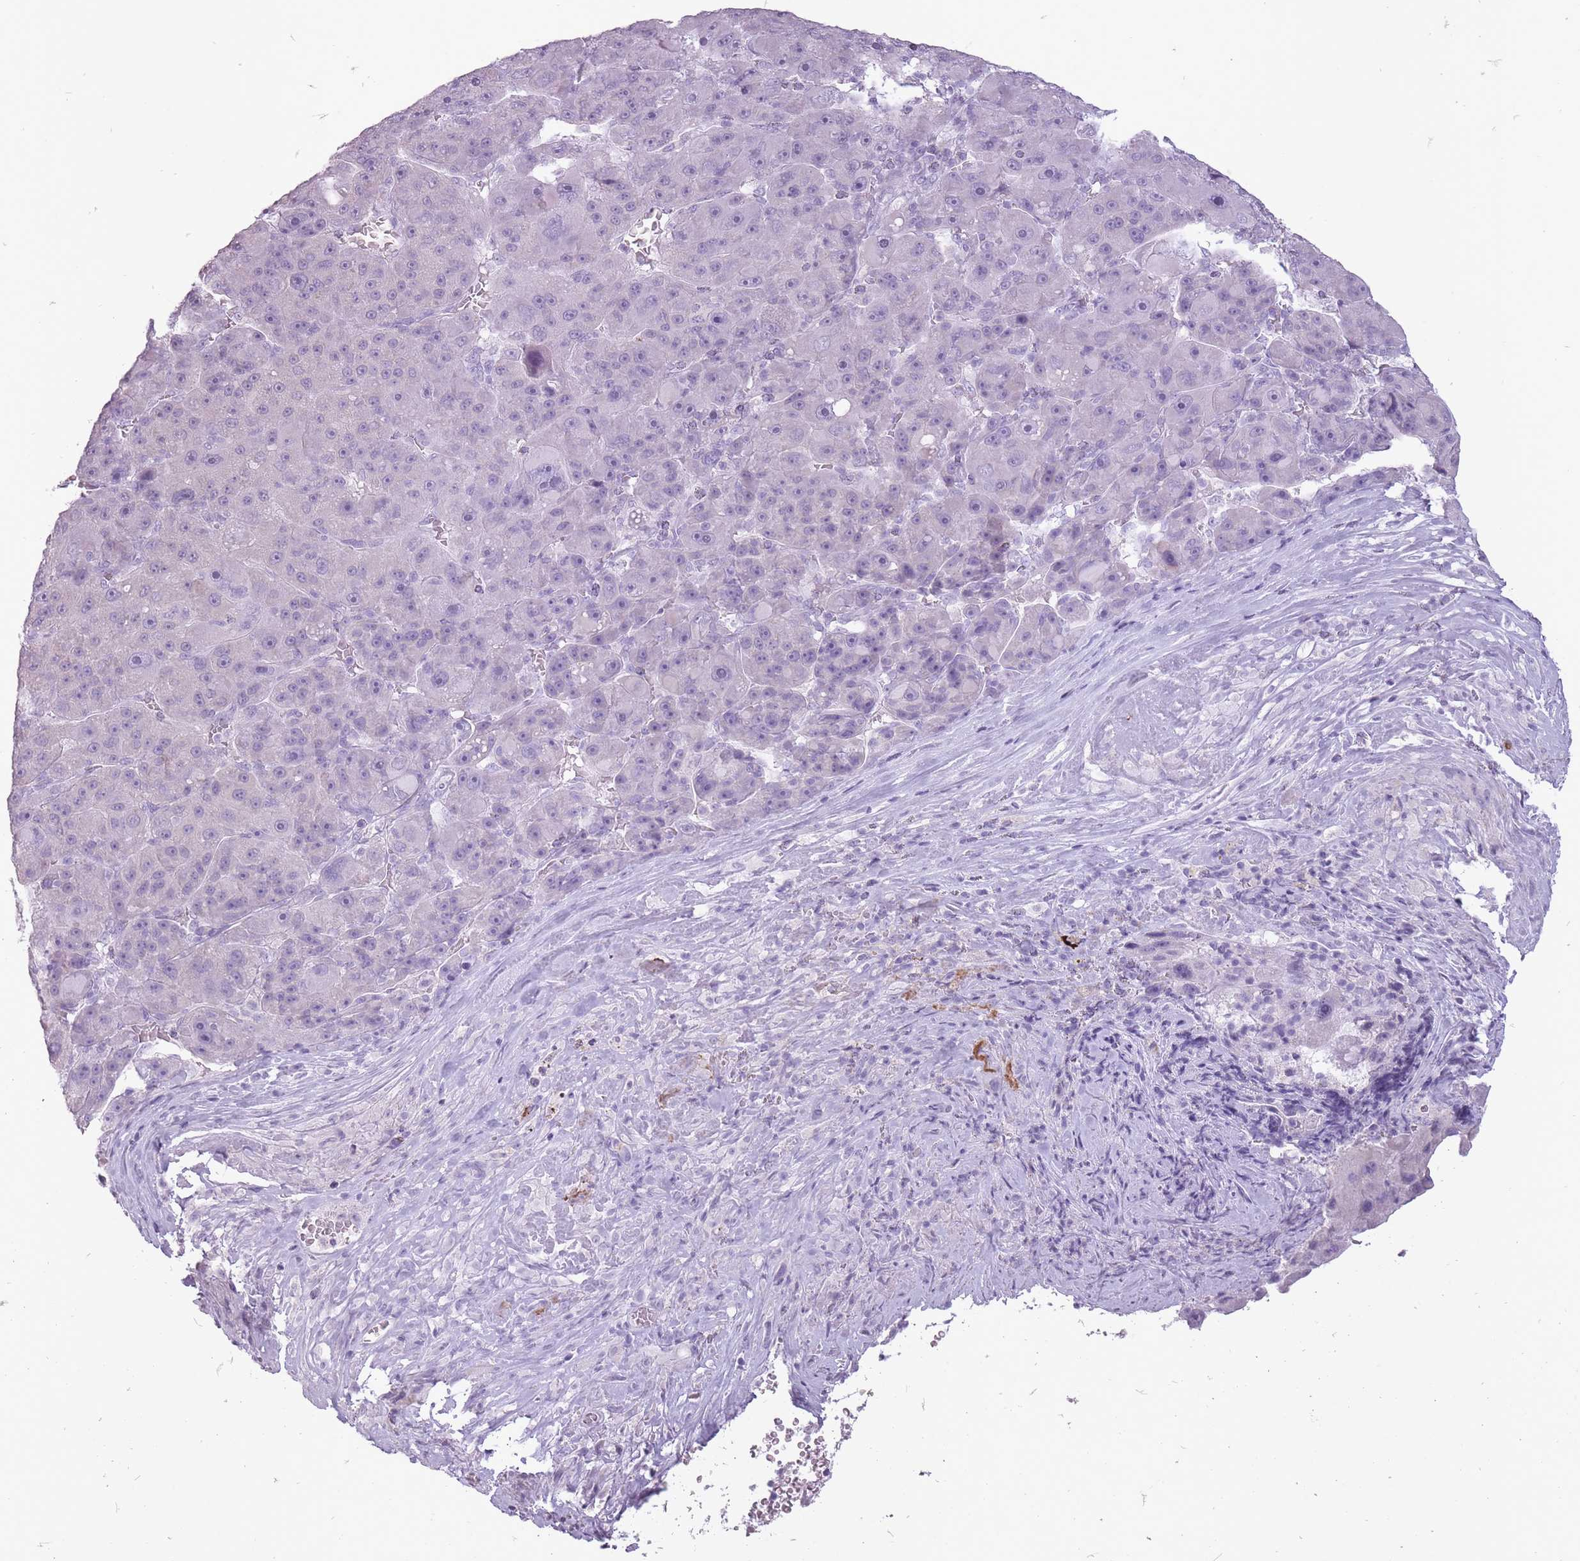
{"staining": {"intensity": "negative", "quantity": "none", "location": "none"}, "tissue": "liver cancer", "cell_type": "Tumor cells", "image_type": "cancer", "snomed": [{"axis": "morphology", "description": "Carcinoma, Hepatocellular, NOS"}, {"axis": "topography", "description": "Liver"}], "caption": "Liver cancer (hepatocellular carcinoma) was stained to show a protein in brown. There is no significant positivity in tumor cells.", "gene": "RFX4", "patient": {"sex": "male", "age": 76}}